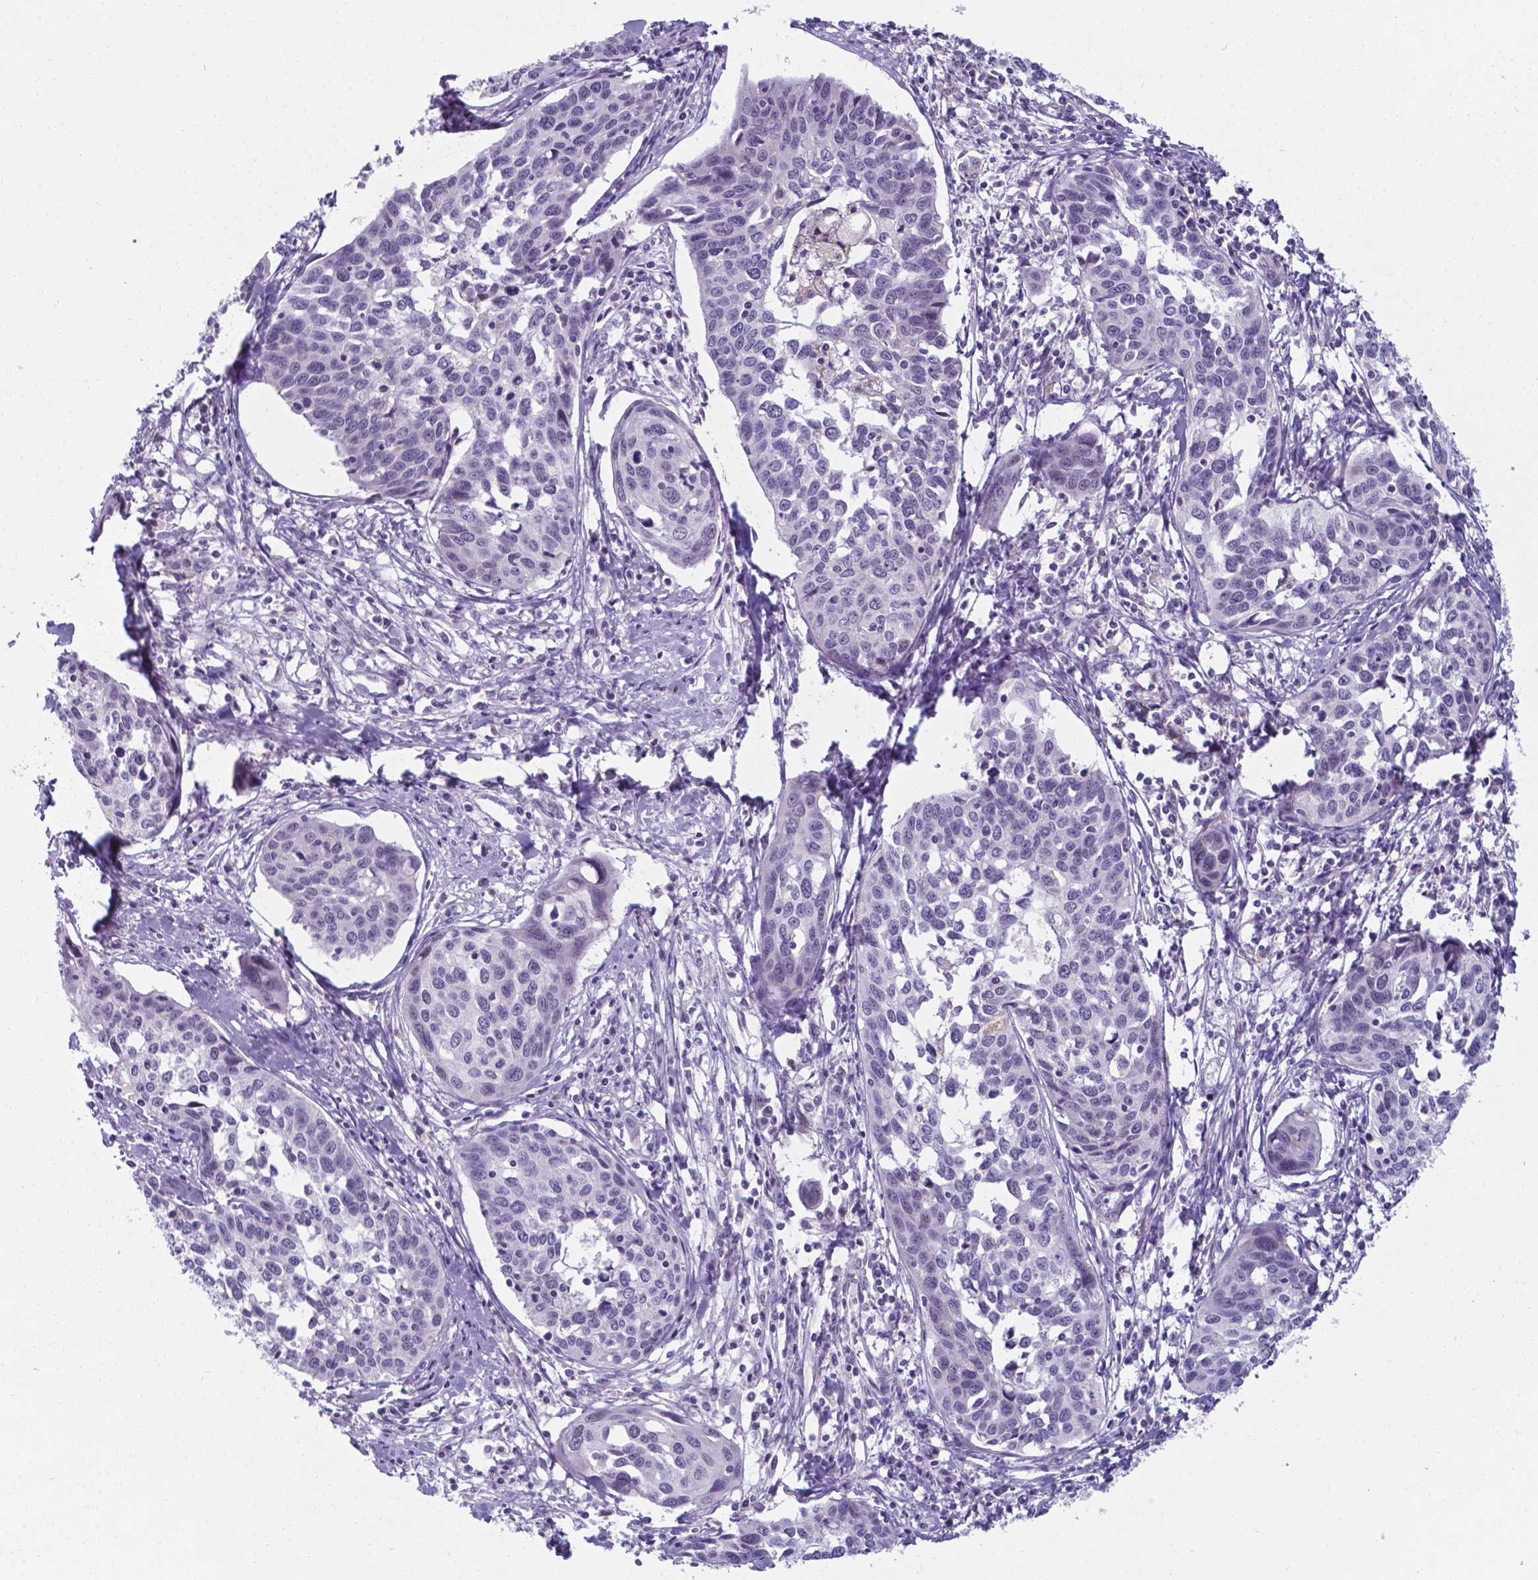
{"staining": {"intensity": "negative", "quantity": "none", "location": "none"}, "tissue": "cervical cancer", "cell_type": "Tumor cells", "image_type": "cancer", "snomed": [{"axis": "morphology", "description": "Squamous cell carcinoma, NOS"}, {"axis": "topography", "description": "Cervix"}], "caption": "The micrograph exhibits no significant staining in tumor cells of cervical cancer (squamous cell carcinoma).", "gene": "AP5B1", "patient": {"sex": "female", "age": 31}}